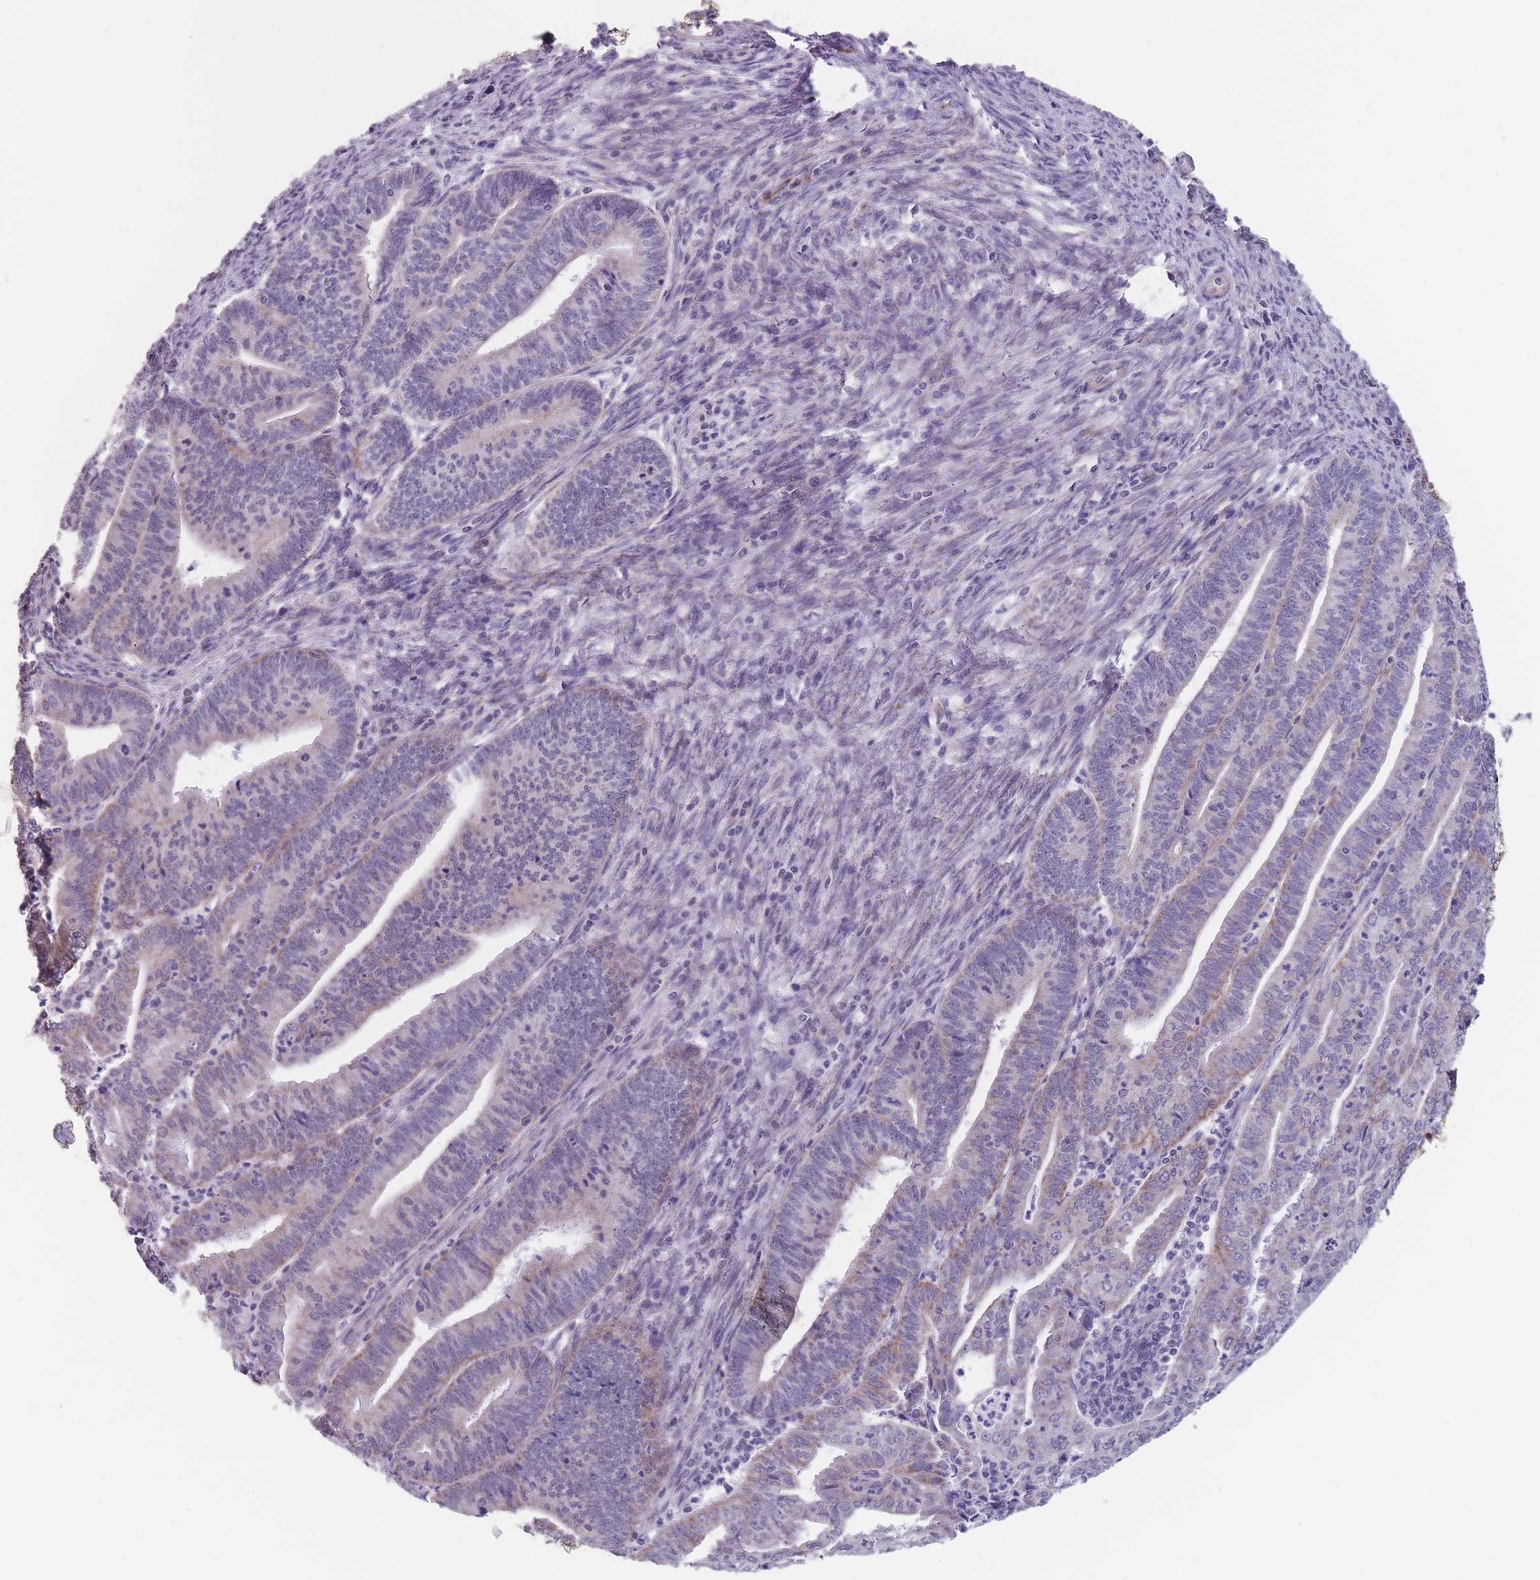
{"staining": {"intensity": "moderate", "quantity": "<25%", "location": "cytoplasmic/membranous,nuclear"}, "tissue": "endometrial cancer", "cell_type": "Tumor cells", "image_type": "cancer", "snomed": [{"axis": "morphology", "description": "Adenocarcinoma, NOS"}, {"axis": "topography", "description": "Endometrium"}], "caption": "Moderate cytoplasmic/membranous and nuclear expression for a protein is seen in about <25% of tumor cells of endometrial cancer (adenocarcinoma) using immunohistochemistry (IHC).", "gene": "ZBTB24", "patient": {"sex": "female", "age": 60}}